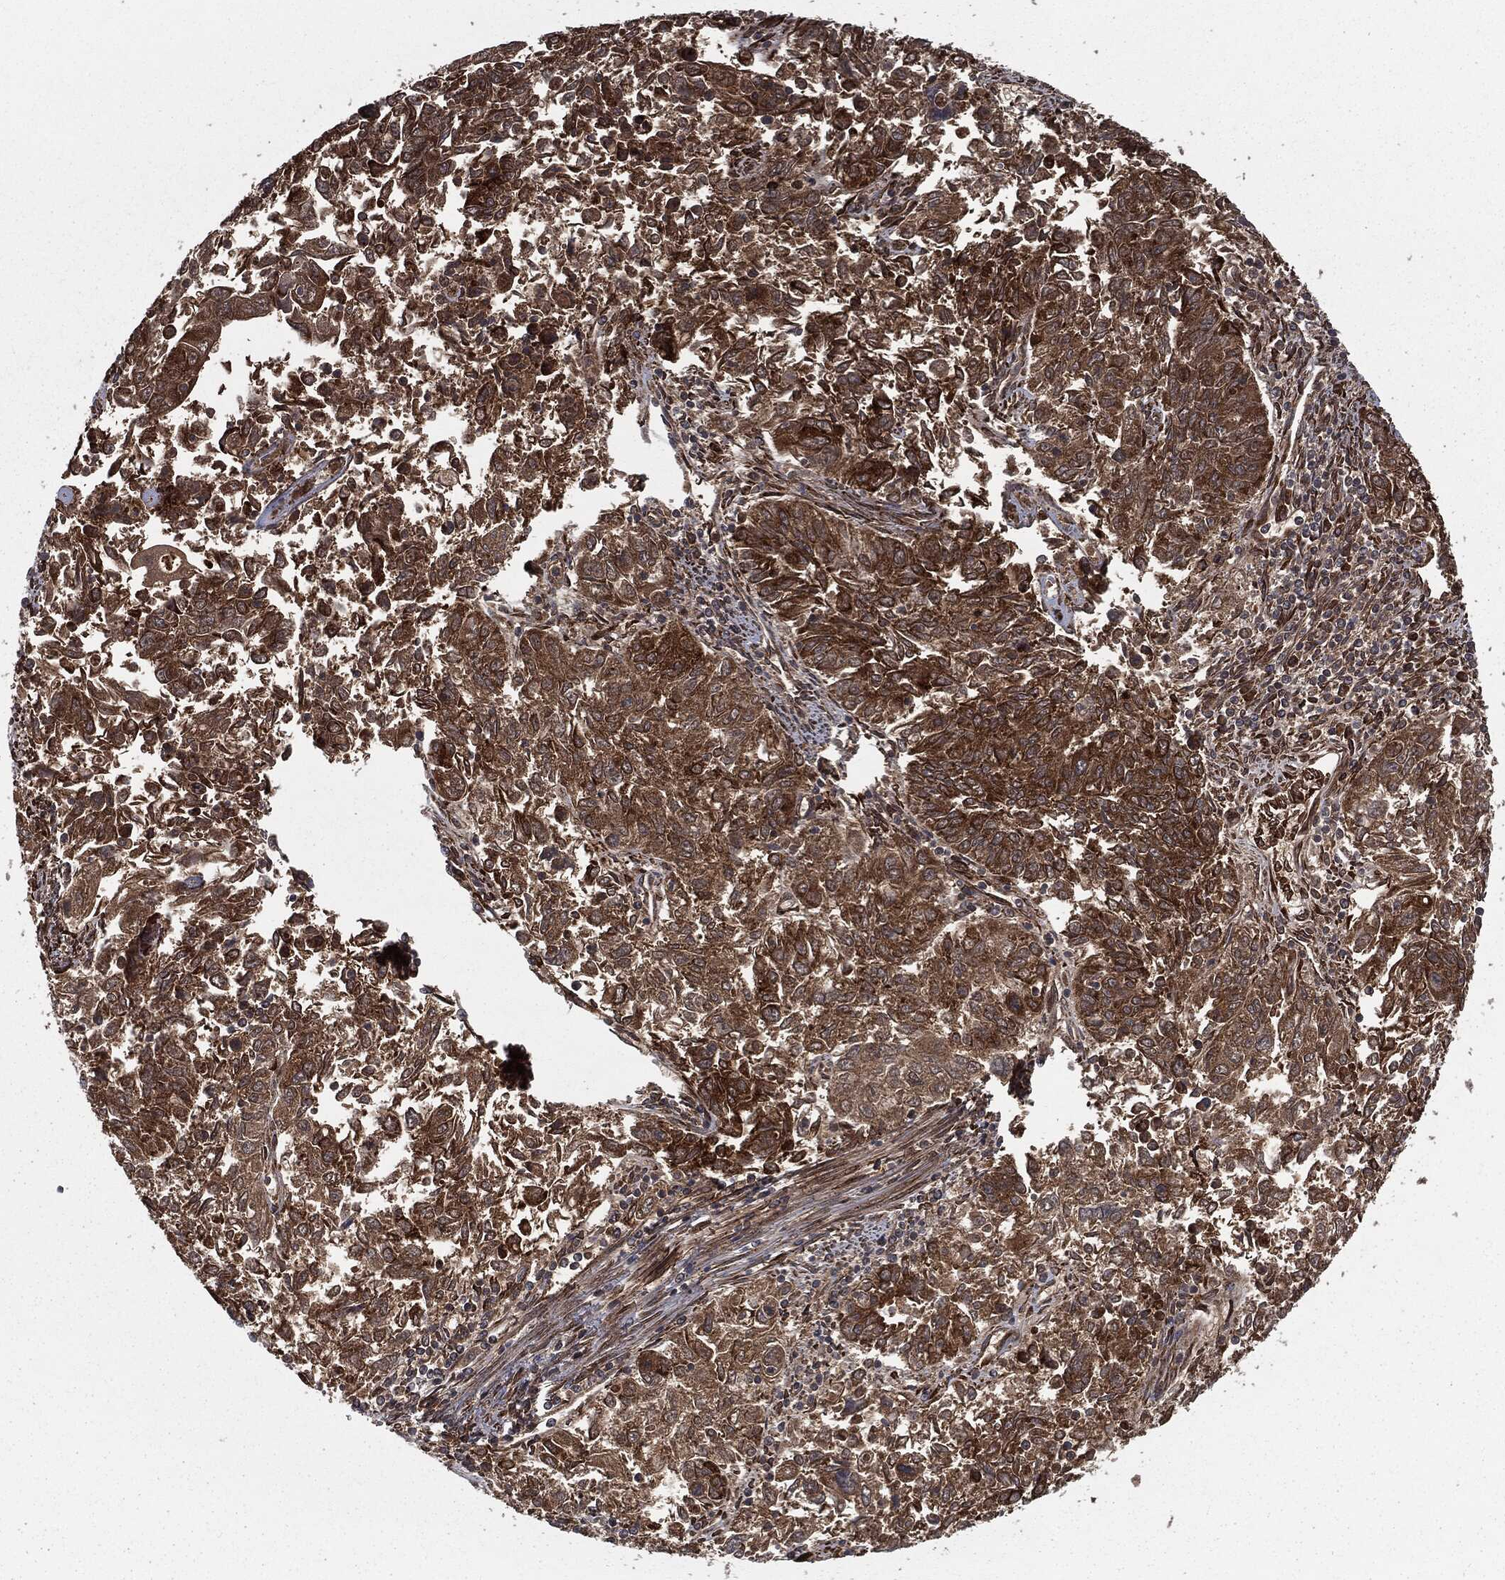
{"staining": {"intensity": "strong", "quantity": ">75%", "location": "cytoplasmic/membranous,nuclear"}, "tissue": "endometrial cancer", "cell_type": "Tumor cells", "image_type": "cancer", "snomed": [{"axis": "morphology", "description": "Adenocarcinoma, NOS"}, {"axis": "topography", "description": "Endometrium"}], "caption": "High-power microscopy captured an immunohistochemistry (IHC) photomicrograph of adenocarcinoma (endometrial), revealing strong cytoplasmic/membranous and nuclear positivity in about >75% of tumor cells. The protein of interest is stained brown, and the nuclei are stained in blue (DAB (3,3'-diaminobenzidine) IHC with brightfield microscopy, high magnification).", "gene": "RANBP9", "patient": {"sex": "female", "age": 42}}